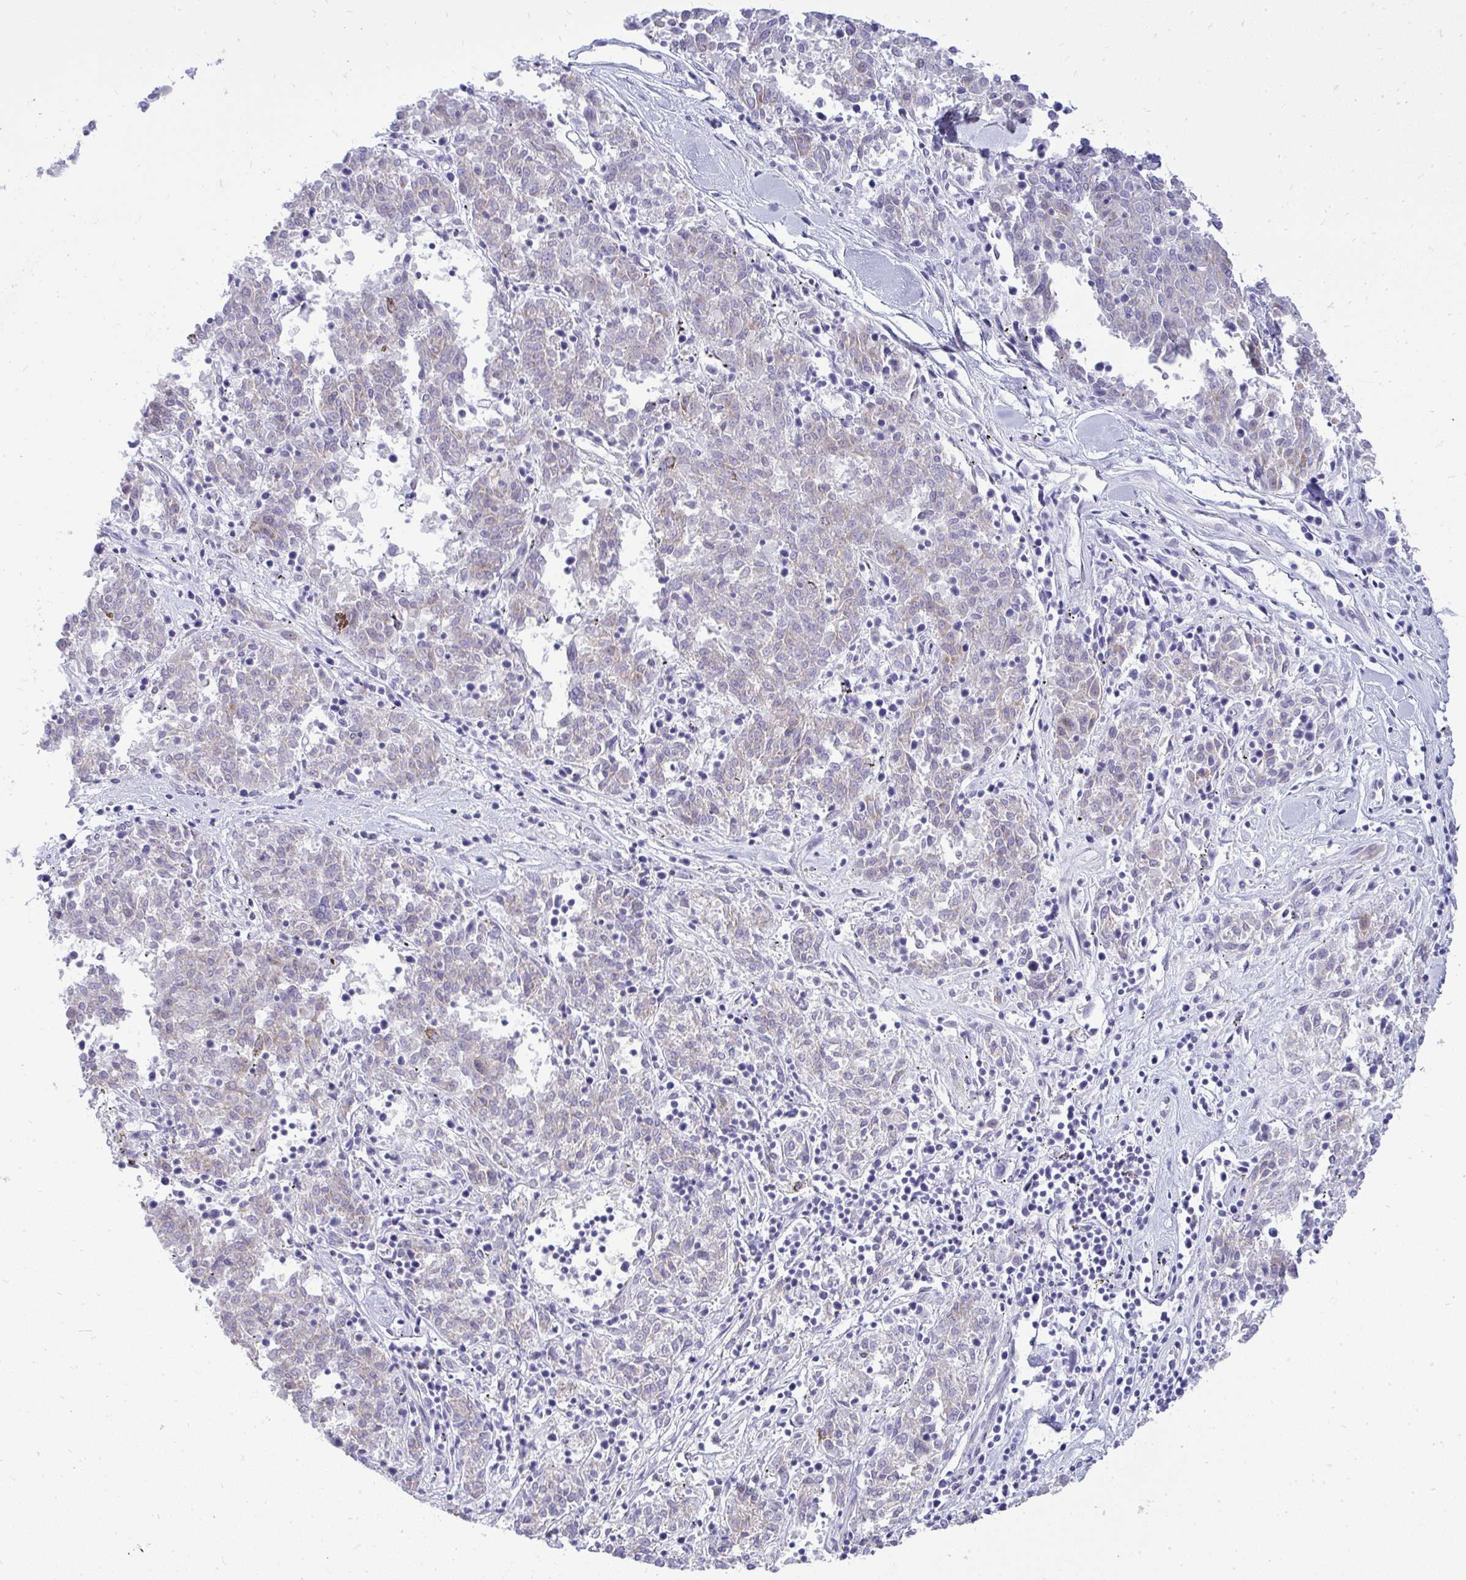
{"staining": {"intensity": "negative", "quantity": "none", "location": "none"}, "tissue": "melanoma", "cell_type": "Tumor cells", "image_type": "cancer", "snomed": [{"axis": "morphology", "description": "Malignant melanoma, NOS"}, {"axis": "topography", "description": "Skin"}], "caption": "Image shows no protein staining in tumor cells of malignant melanoma tissue.", "gene": "OR8D1", "patient": {"sex": "female", "age": 72}}